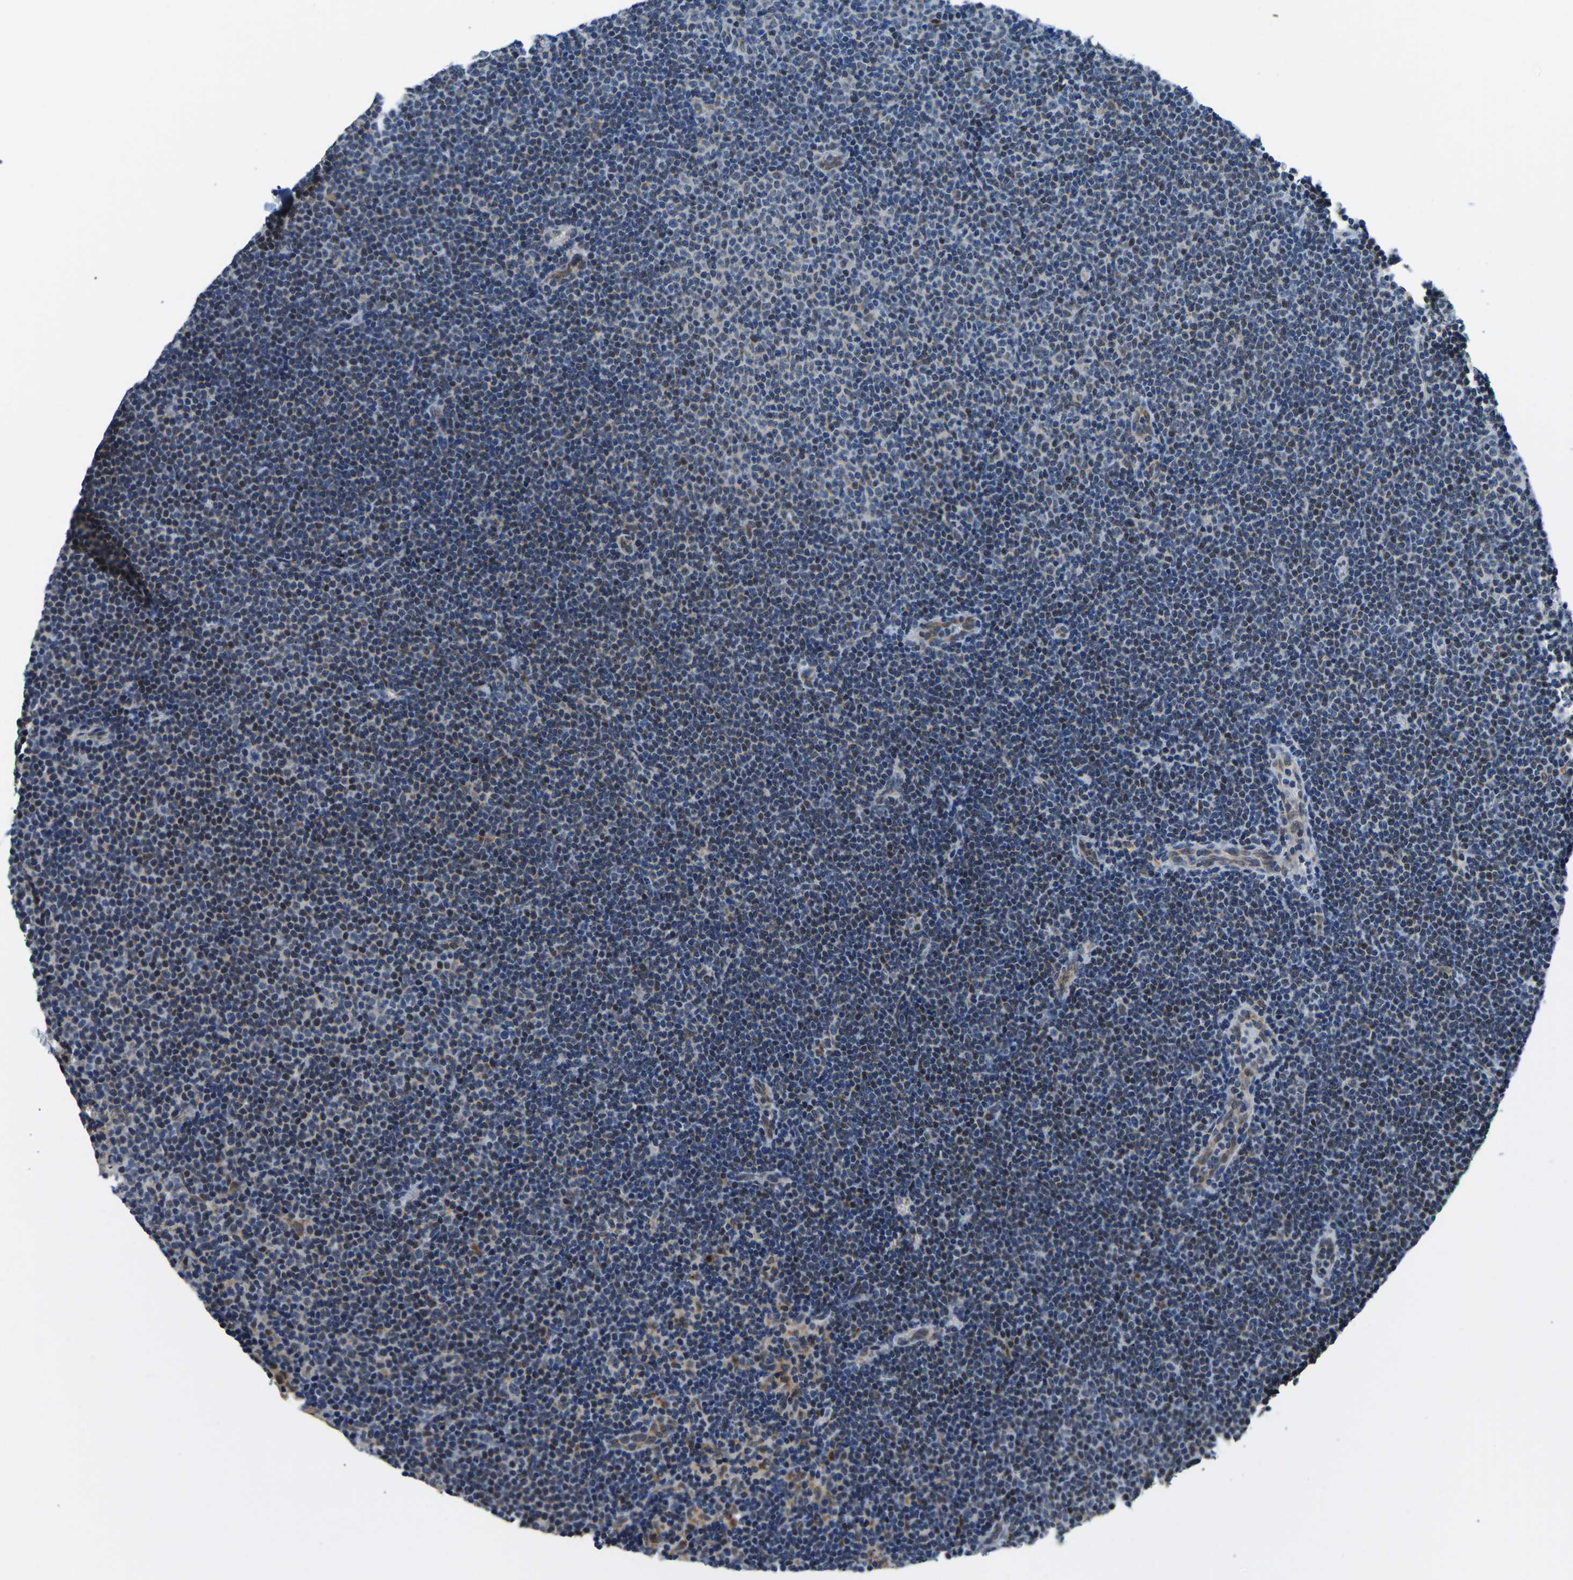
{"staining": {"intensity": "weak", "quantity": "<25%", "location": "nuclear"}, "tissue": "lymphoma", "cell_type": "Tumor cells", "image_type": "cancer", "snomed": [{"axis": "morphology", "description": "Malignant lymphoma, non-Hodgkin's type, Low grade"}, {"axis": "topography", "description": "Lymph node"}], "caption": "This is an IHC photomicrograph of human malignant lymphoma, non-Hodgkin's type (low-grade). There is no expression in tumor cells.", "gene": "BNIP3L", "patient": {"sex": "female", "age": 53}}